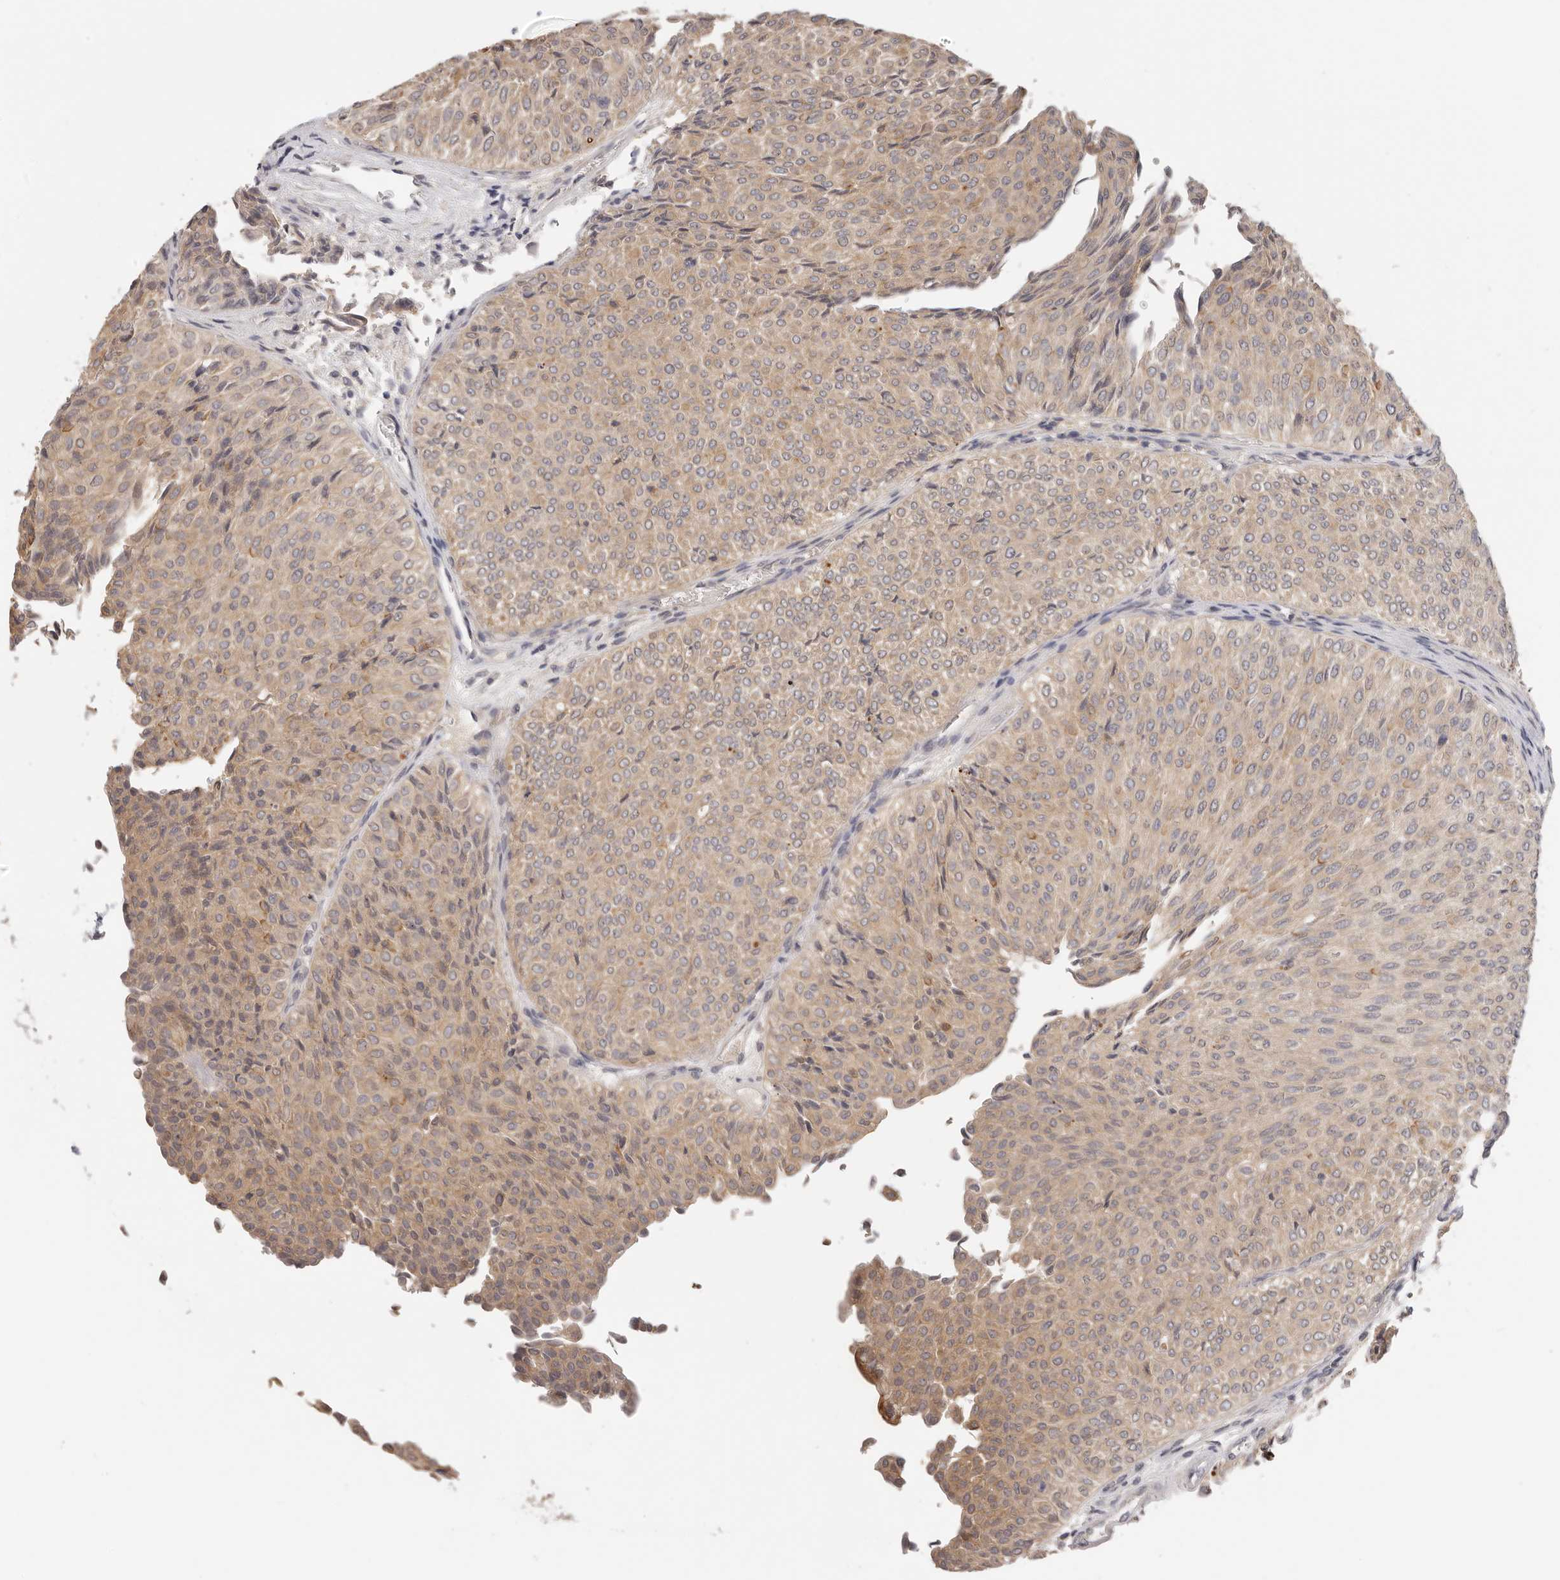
{"staining": {"intensity": "moderate", "quantity": ">75%", "location": "cytoplasmic/membranous"}, "tissue": "urothelial cancer", "cell_type": "Tumor cells", "image_type": "cancer", "snomed": [{"axis": "morphology", "description": "Urothelial carcinoma, Low grade"}, {"axis": "topography", "description": "Urinary bladder"}], "caption": "This histopathology image reveals immunohistochemistry (IHC) staining of human urothelial carcinoma (low-grade), with medium moderate cytoplasmic/membranous positivity in approximately >75% of tumor cells.", "gene": "GGPS1", "patient": {"sex": "male", "age": 78}}